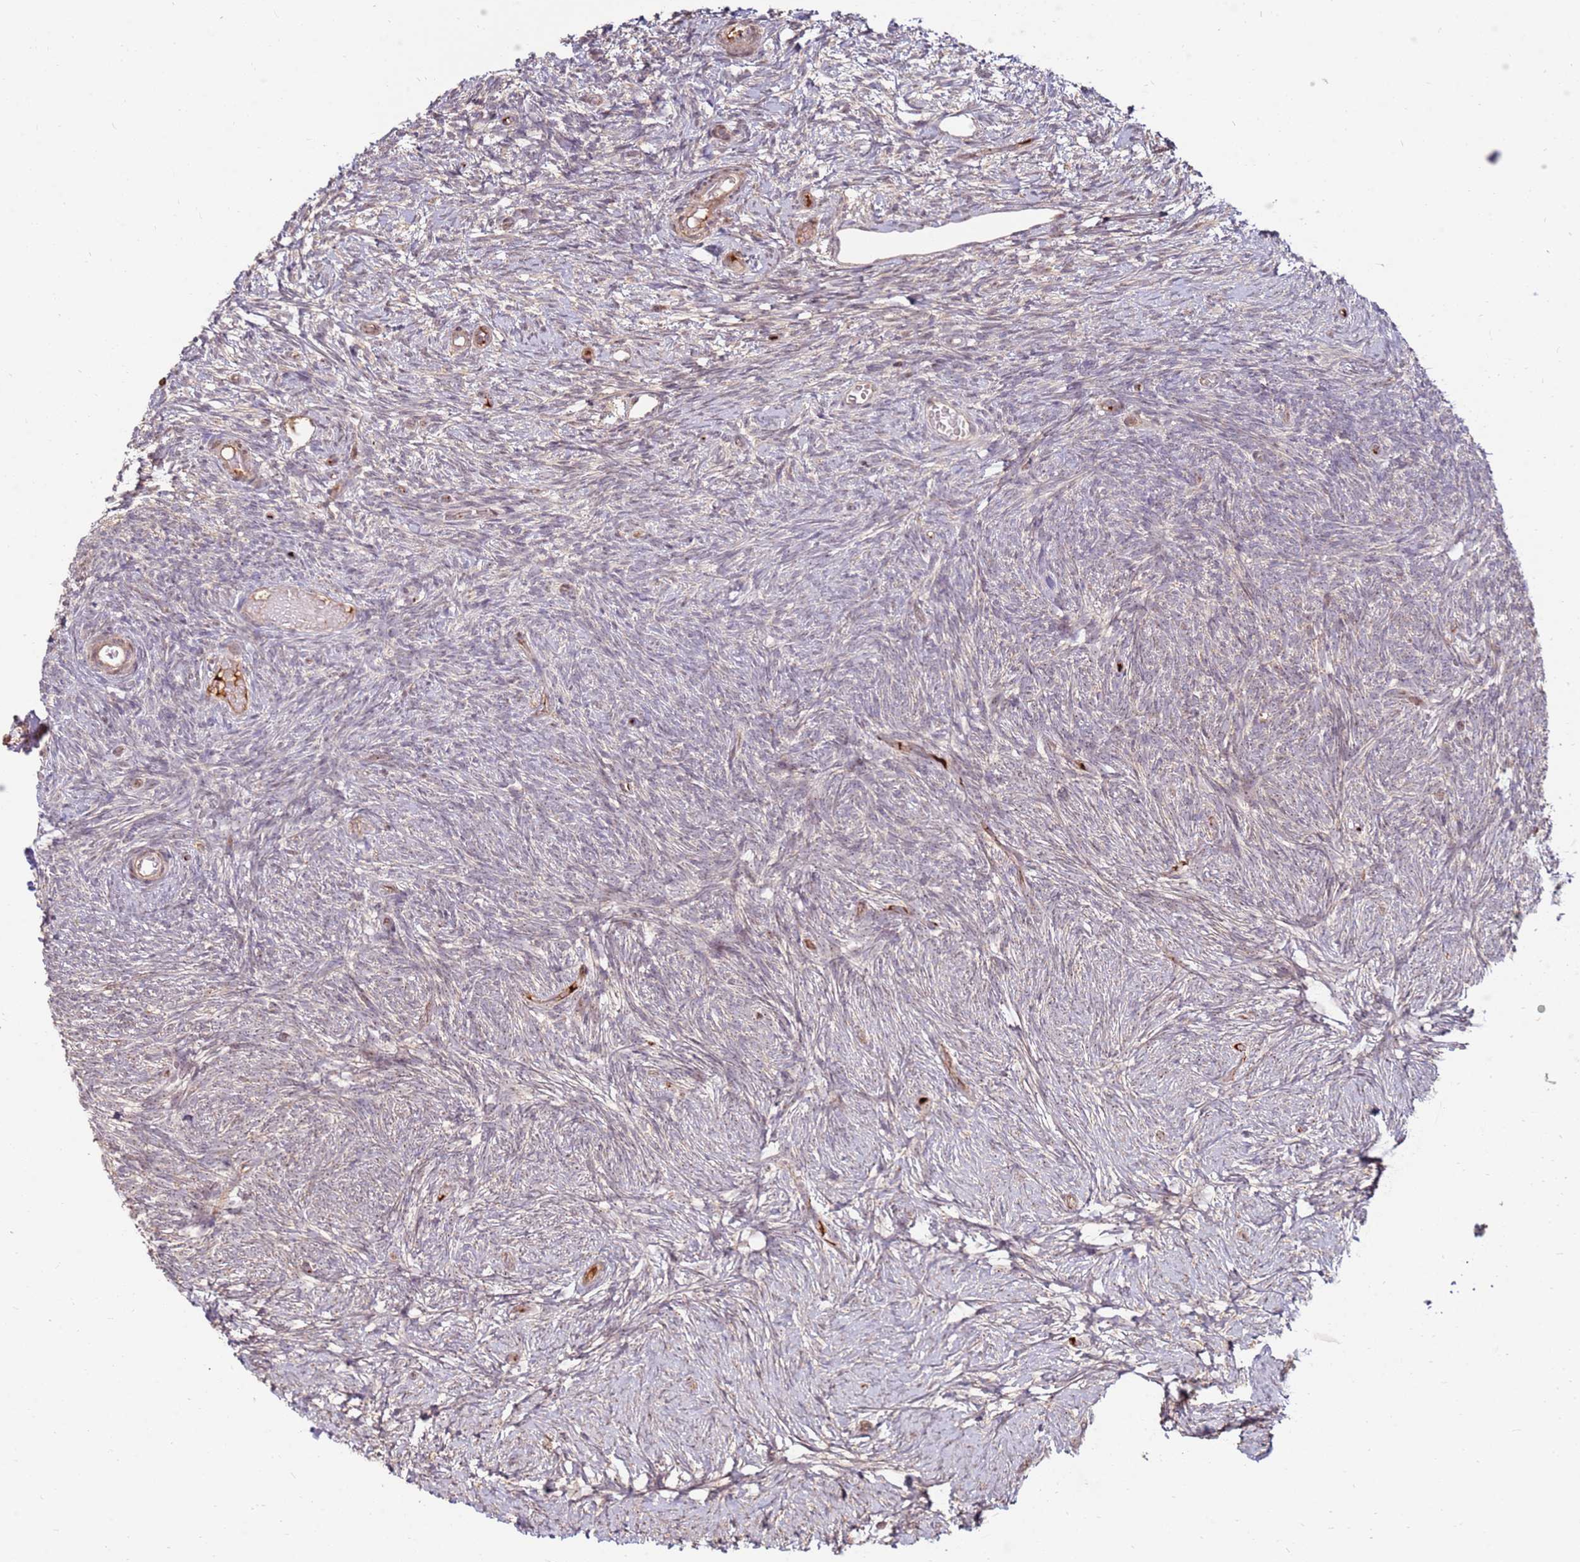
{"staining": {"intensity": "moderate", "quantity": ">75%", "location": "cytoplasmic/membranous,nuclear"}, "tissue": "ovary", "cell_type": "Follicle cells", "image_type": "normal", "snomed": [{"axis": "morphology", "description": "Normal tissue, NOS"}, {"axis": "topography", "description": "Ovary"}], "caption": "Protein staining by immunohistochemistry reveals moderate cytoplasmic/membranous,nuclear positivity in about >75% of follicle cells in normal ovary. The staining was performed using DAB (3,3'-diaminobenzidine), with brown indicating positive protein expression. Nuclei are stained blue with hematoxylin.", "gene": "KIF25", "patient": {"sex": "female", "age": 39}}